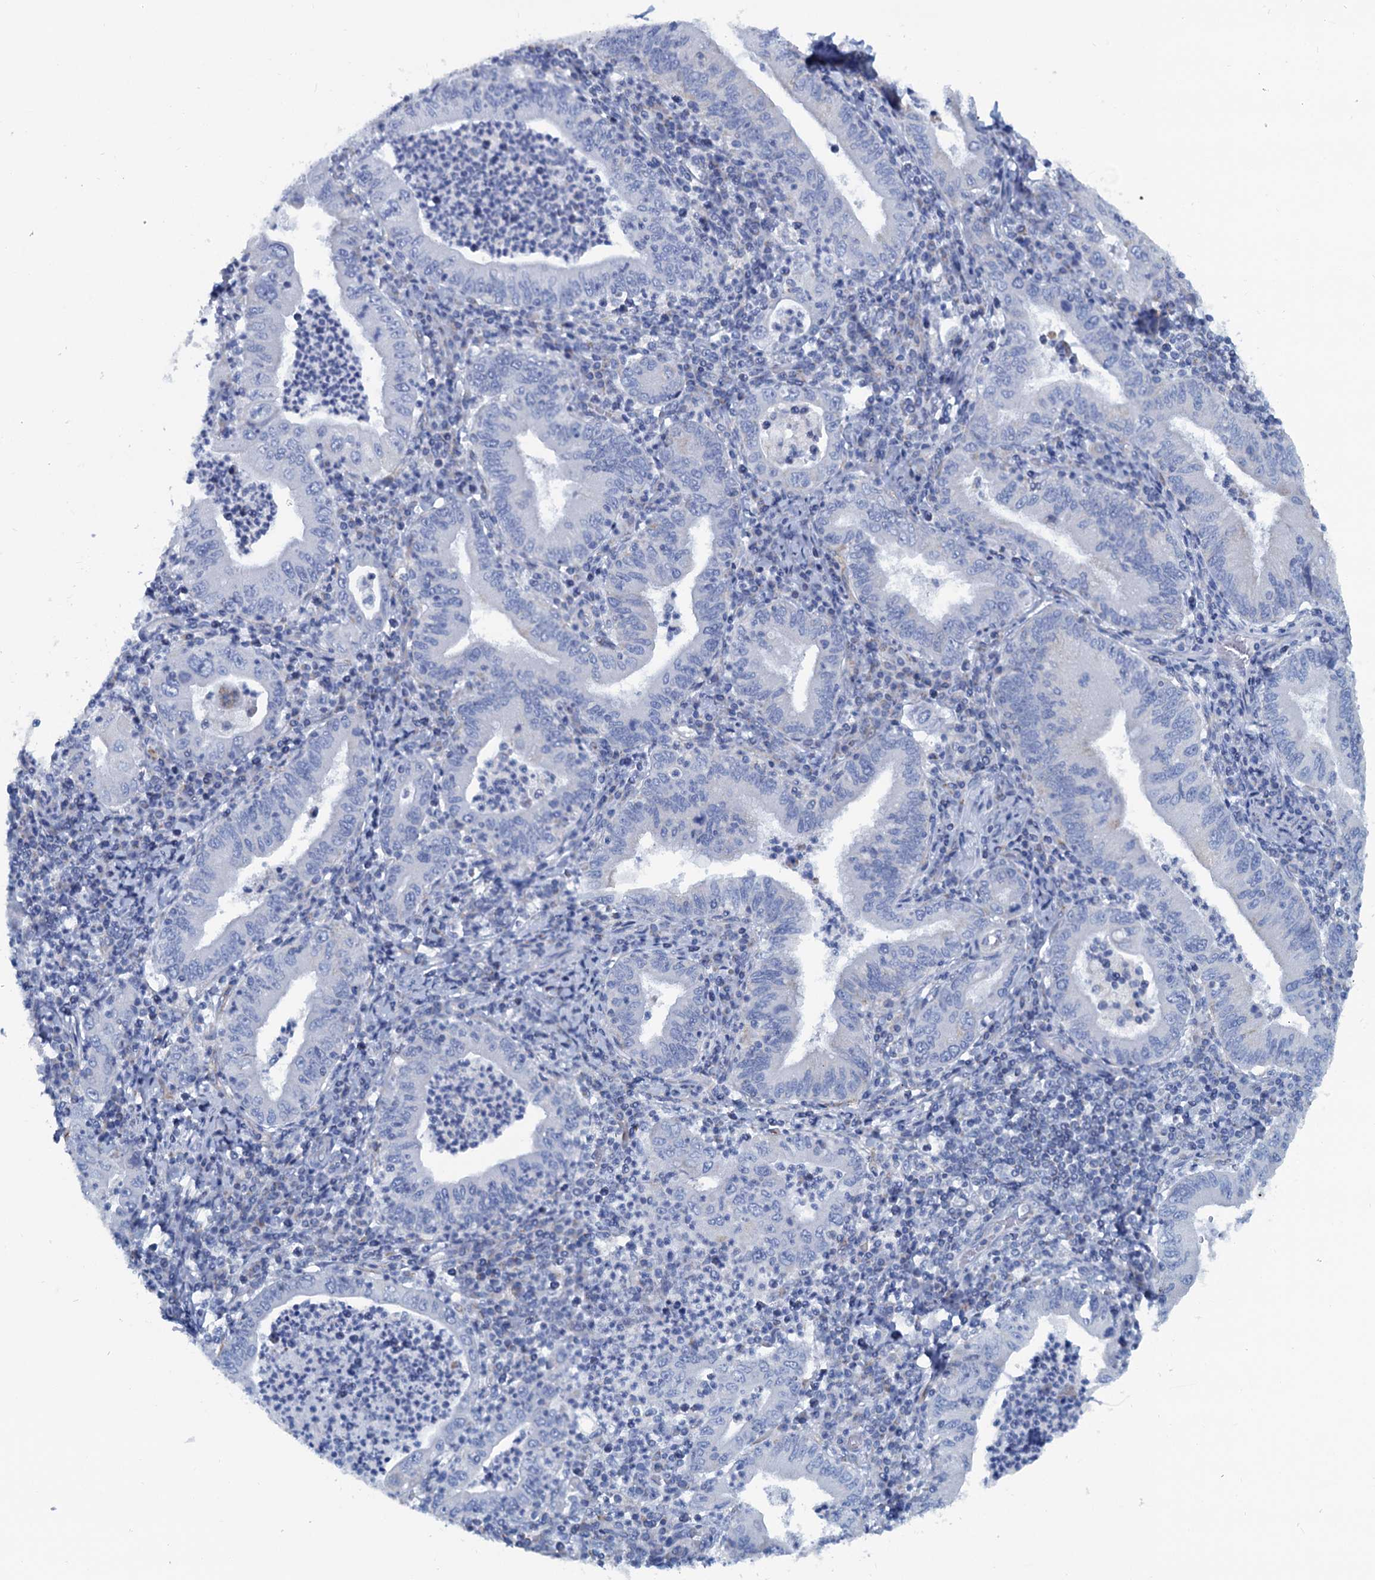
{"staining": {"intensity": "negative", "quantity": "none", "location": "none"}, "tissue": "stomach cancer", "cell_type": "Tumor cells", "image_type": "cancer", "snomed": [{"axis": "morphology", "description": "Normal tissue, NOS"}, {"axis": "morphology", "description": "Adenocarcinoma, NOS"}, {"axis": "topography", "description": "Esophagus"}, {"axis": "topography", "description": "Stomach, upper"}, {"axis": "topography", "description": "Peripheral nerve tissue"}], "caption": "Immunohistochemistry image of human stomach cancer (adenocarcinoma) stained for a protein (brown), which demonstrates no positivity in tumor cells.", "gene": "SLC1A3", "patient": {"sex": "male", "age": 62}}